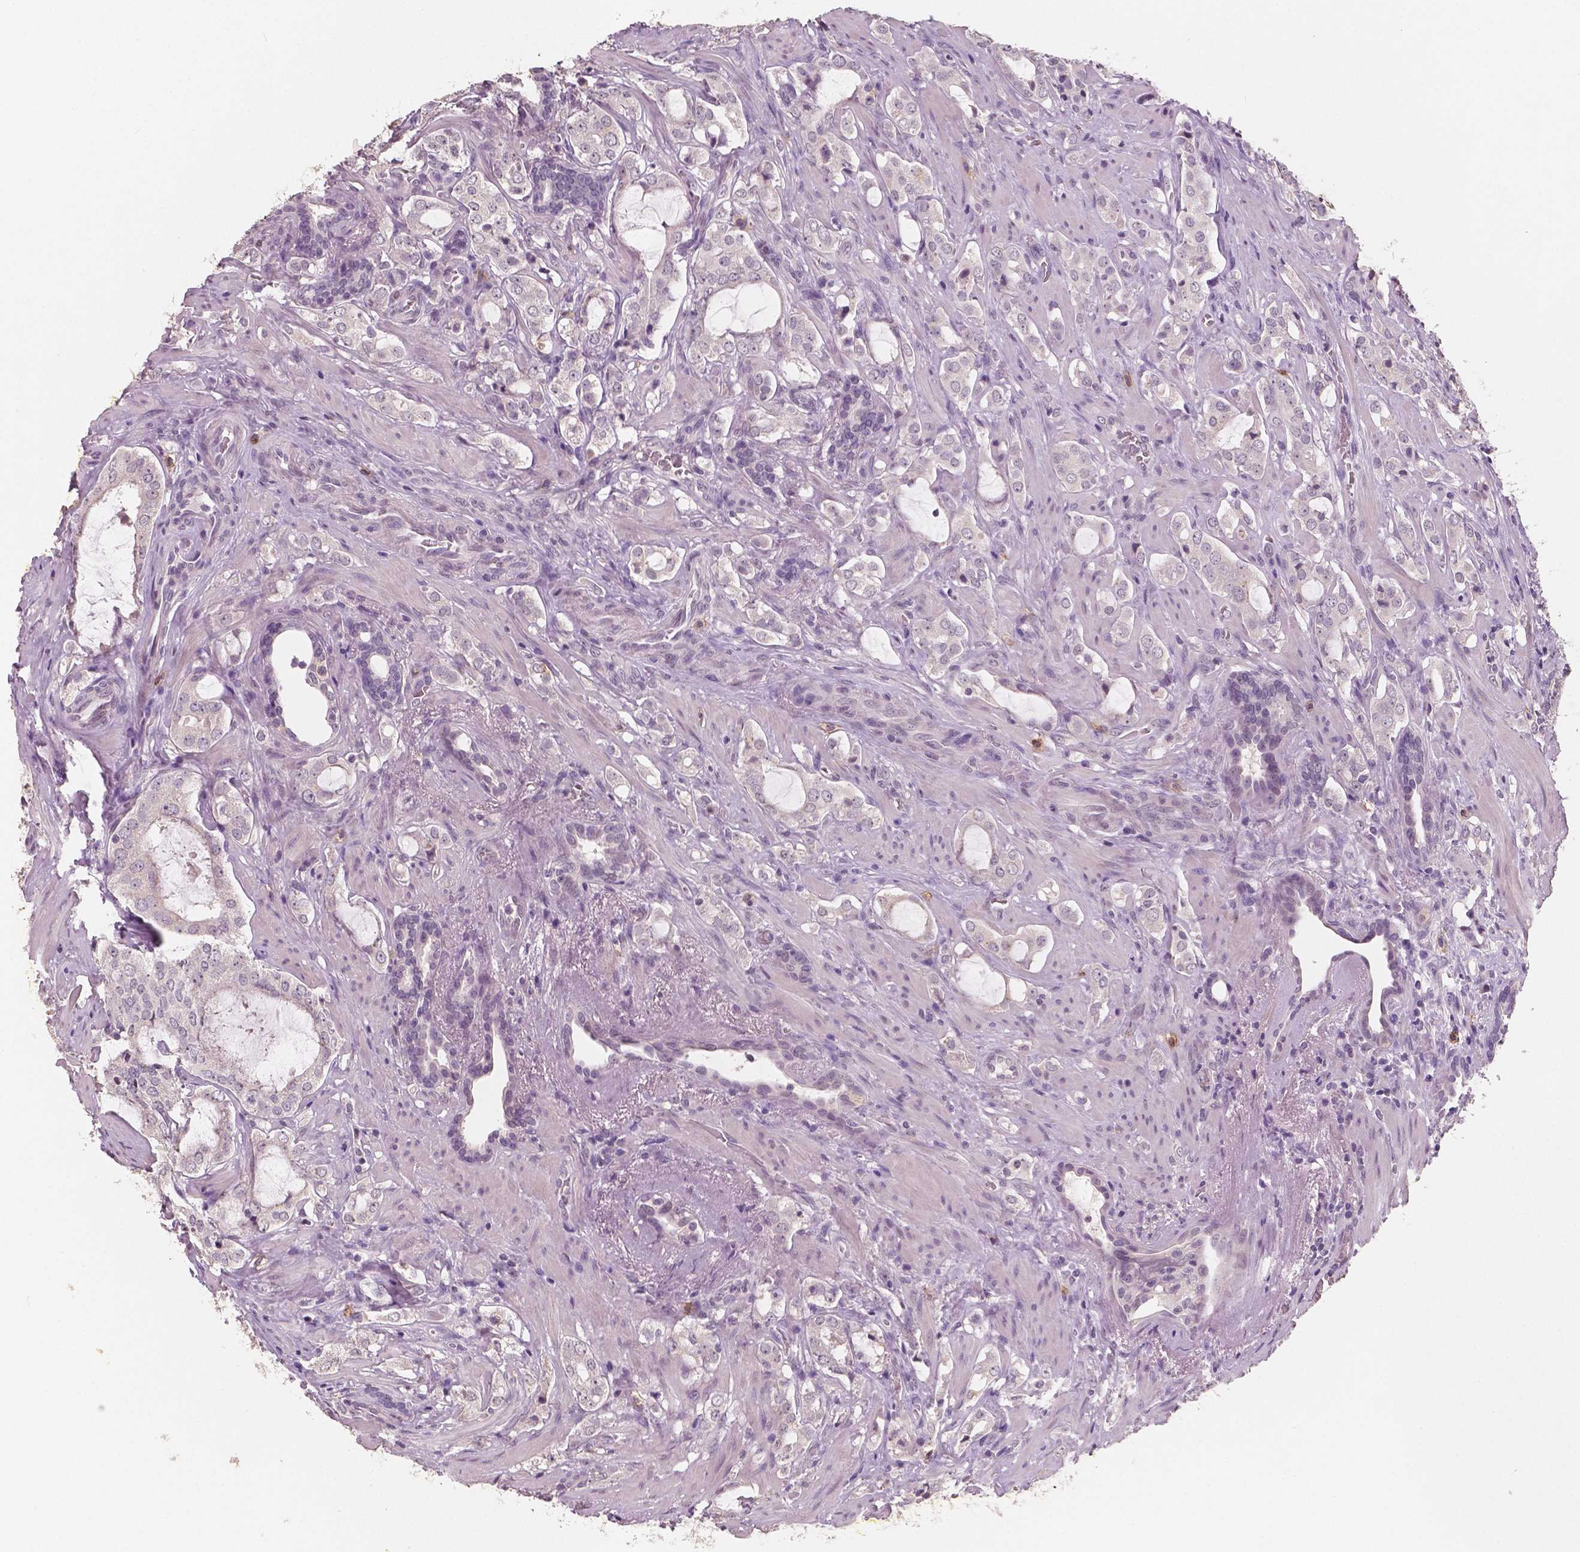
{"staining": {"intensity": "negative", "quantity": "none", "location": "none"}, "tissue": "prostate cancer", "cell_type": "Tumor cells", "image_type": "cancer", "snomed": [{"axis": "morphology", "description": "Adenocarcinoma, NOS"}, {"axis": "topography", "description": "Prostate"}], "caption": "IHC of adenocarcinoma (prostate) shows no staining in tumor cells.", "gene": "KIT", "patient": {"sex": "male", "age": 66}}